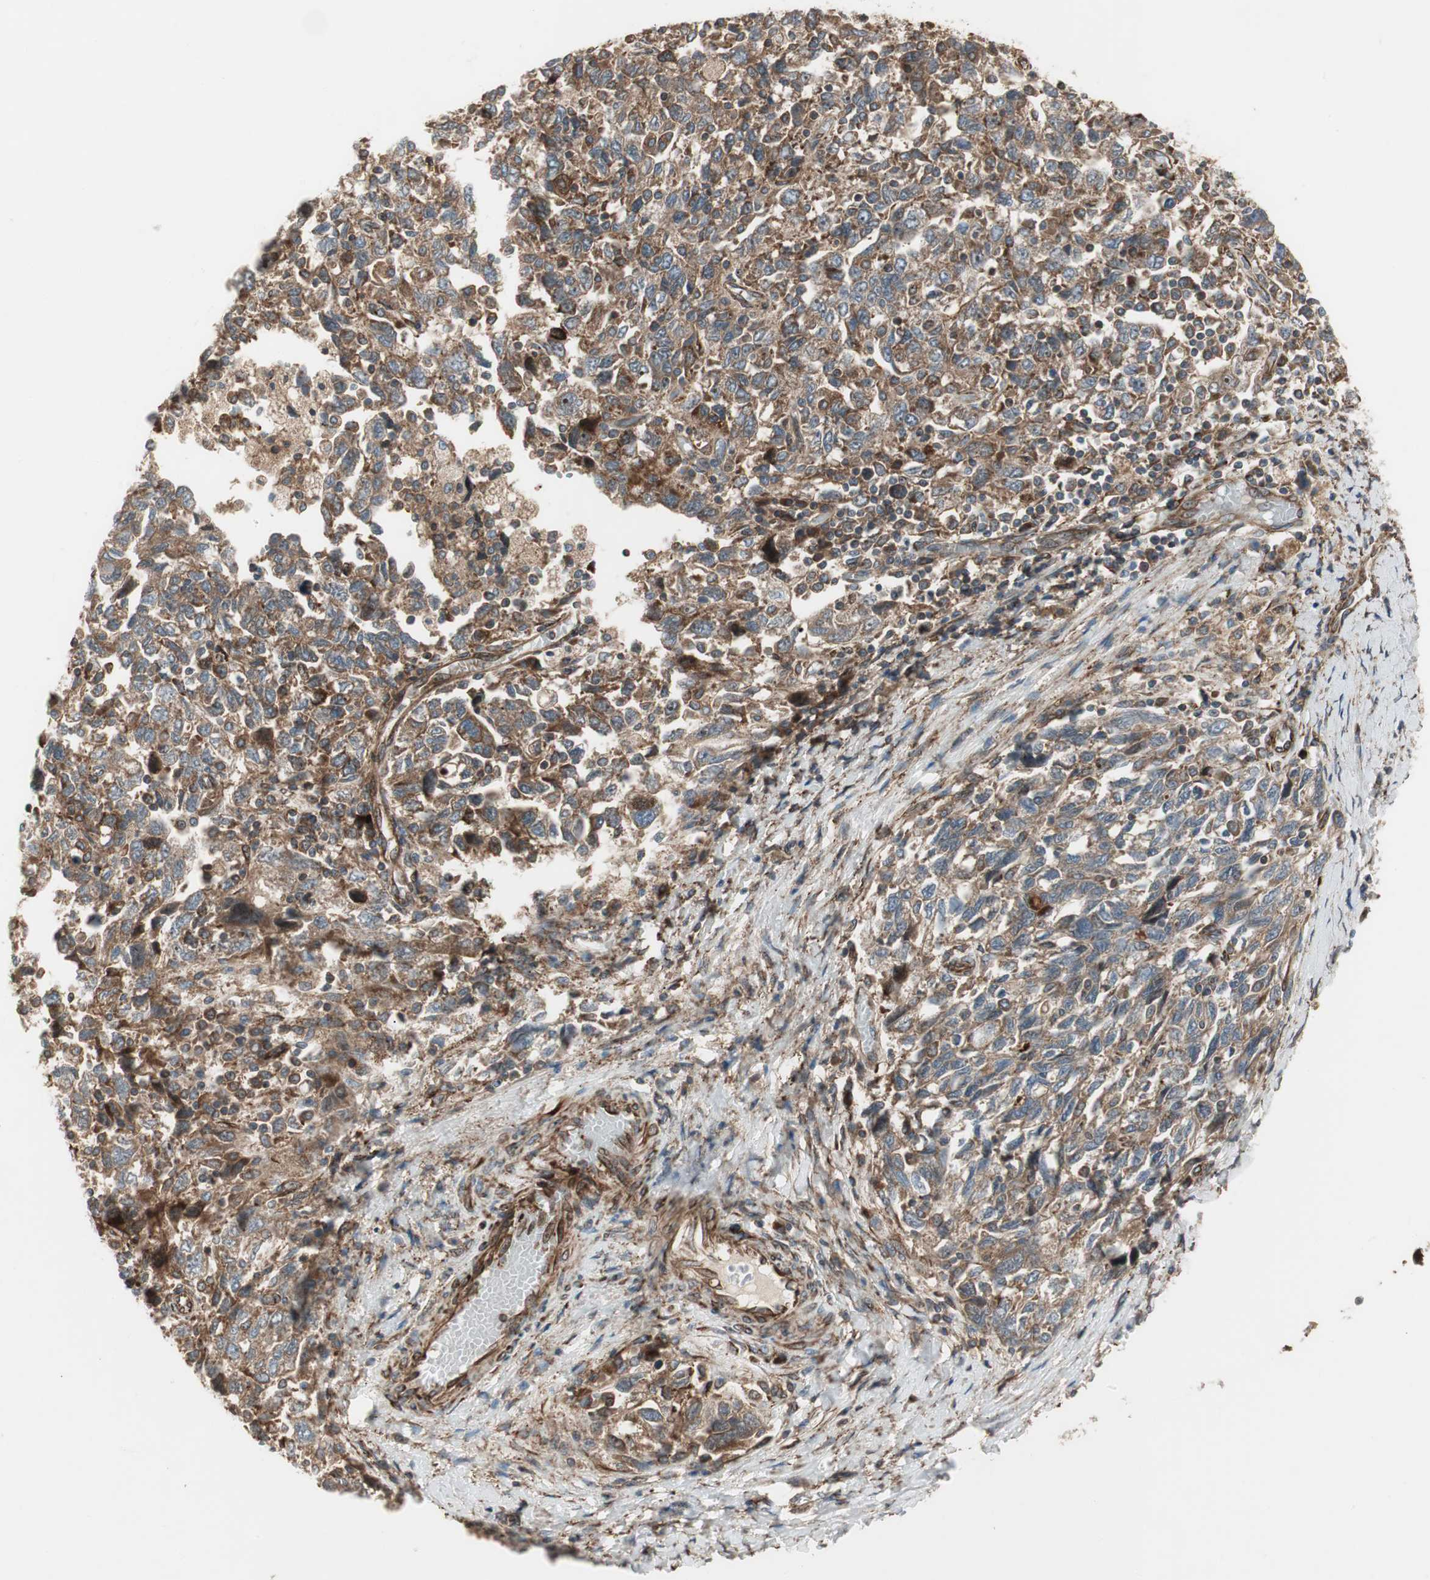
{"staining": {"intensity": "moderate", "quantity": ">75%", "location": "cytoplasmic/membranous"}, "tissue": "ovarian cancer", "cell_type": "Tumor cells", "image_type": "cancer", "snomed": [{"axis": "morphology", "description": "Carcinoma, NOS"}, {"axis": "morphology", "description": "Cystadenocarcinoma, serous, NOS"}, {"axis": "topography", "description": "Ovary"}], "caption": "This histopathology image shows serous cystadenocarcinoma (ovarian) stained with IHC to label a protein in brown. The cytoplasmic/membranous of tumor cells show moderate positivity for the protein. Nuclei are counter-stained blue.", "gene": "PRKG1", "patient": {"sex": "female", "age": 69}}